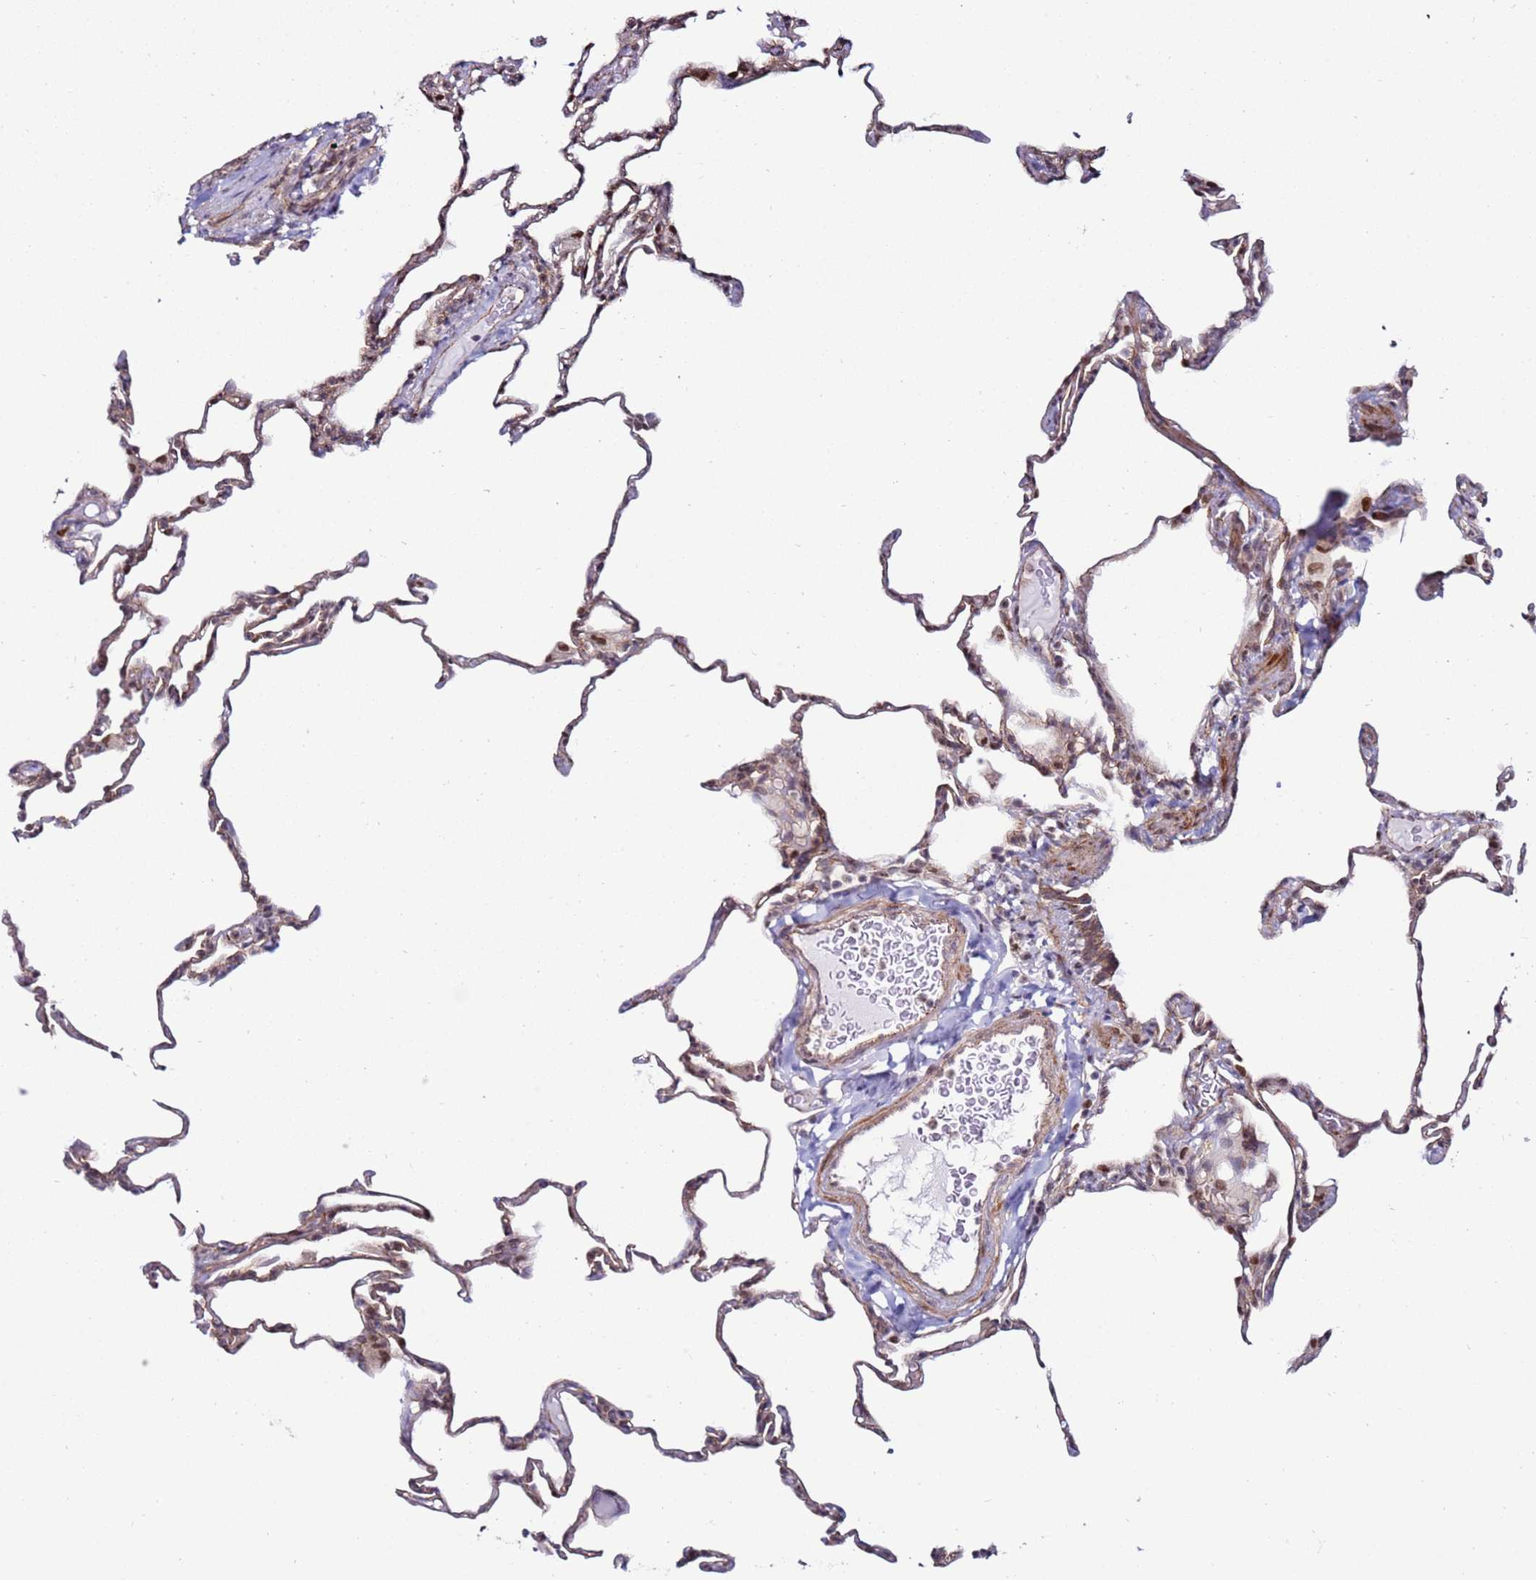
{"staining": {"intensity": "weak", "quantity": "25%-75%", "location": "nuclear"}, "tissue": "lung", "cell_type": "Alveolar cells", "image_type": "normal", "snomed": [{"axis": "morphology", "description": "Normal tissue, NOS"}, {"axis": "topography", "description": "Lung"}], "caption": "Lung was stained to show a protein in brown. There is low levels of weak nuclear staining in about 25%-75% of alveolar cells. The protein of interest is stained brown, and the nuclei are stained in blue (DAB (3,3'-diaminobenzidine) IHC with brightfield microscopy, high magnification).", "gene": "KPNA4", "patient": {"sex": "male", "age": 20}}